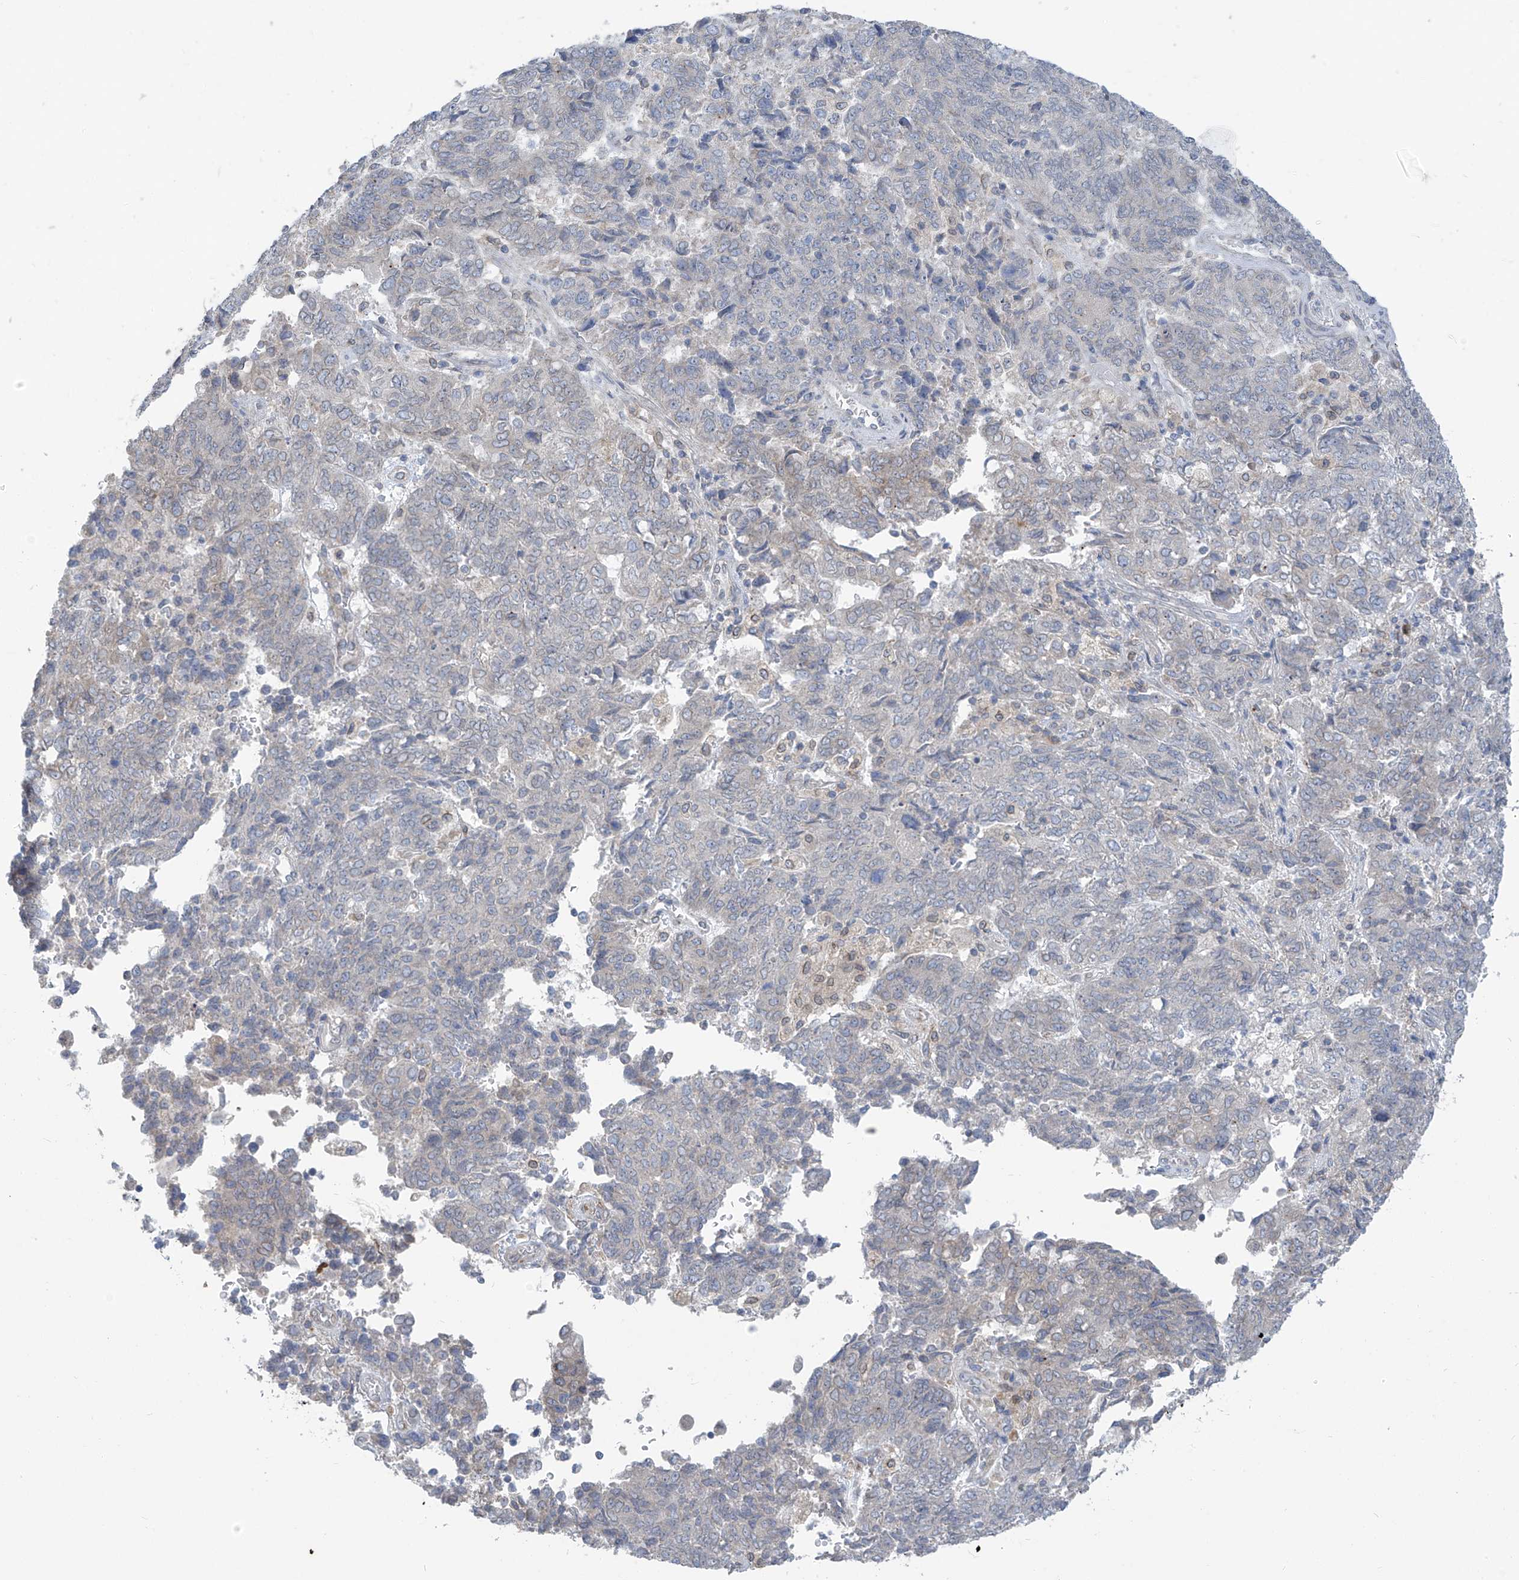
{"staining": {"intensity": "negative", "quantity": "none", "location": "none"}, "tissue": "endometrial cancer", "cell_type": "Tumor cells", "image_type": "cancer", "snomed": [{"axis": "morphology", "description": "Adenocarcinoma, NOS"}, {"axis": "topography", "description": "Endometrium"}], "caption": "Tumor cells are negative for protein expression in human endometrial adenocarcinoma.", "gene": "KRTAP25-1", "patient": {"sex": "female", "age": 80}}